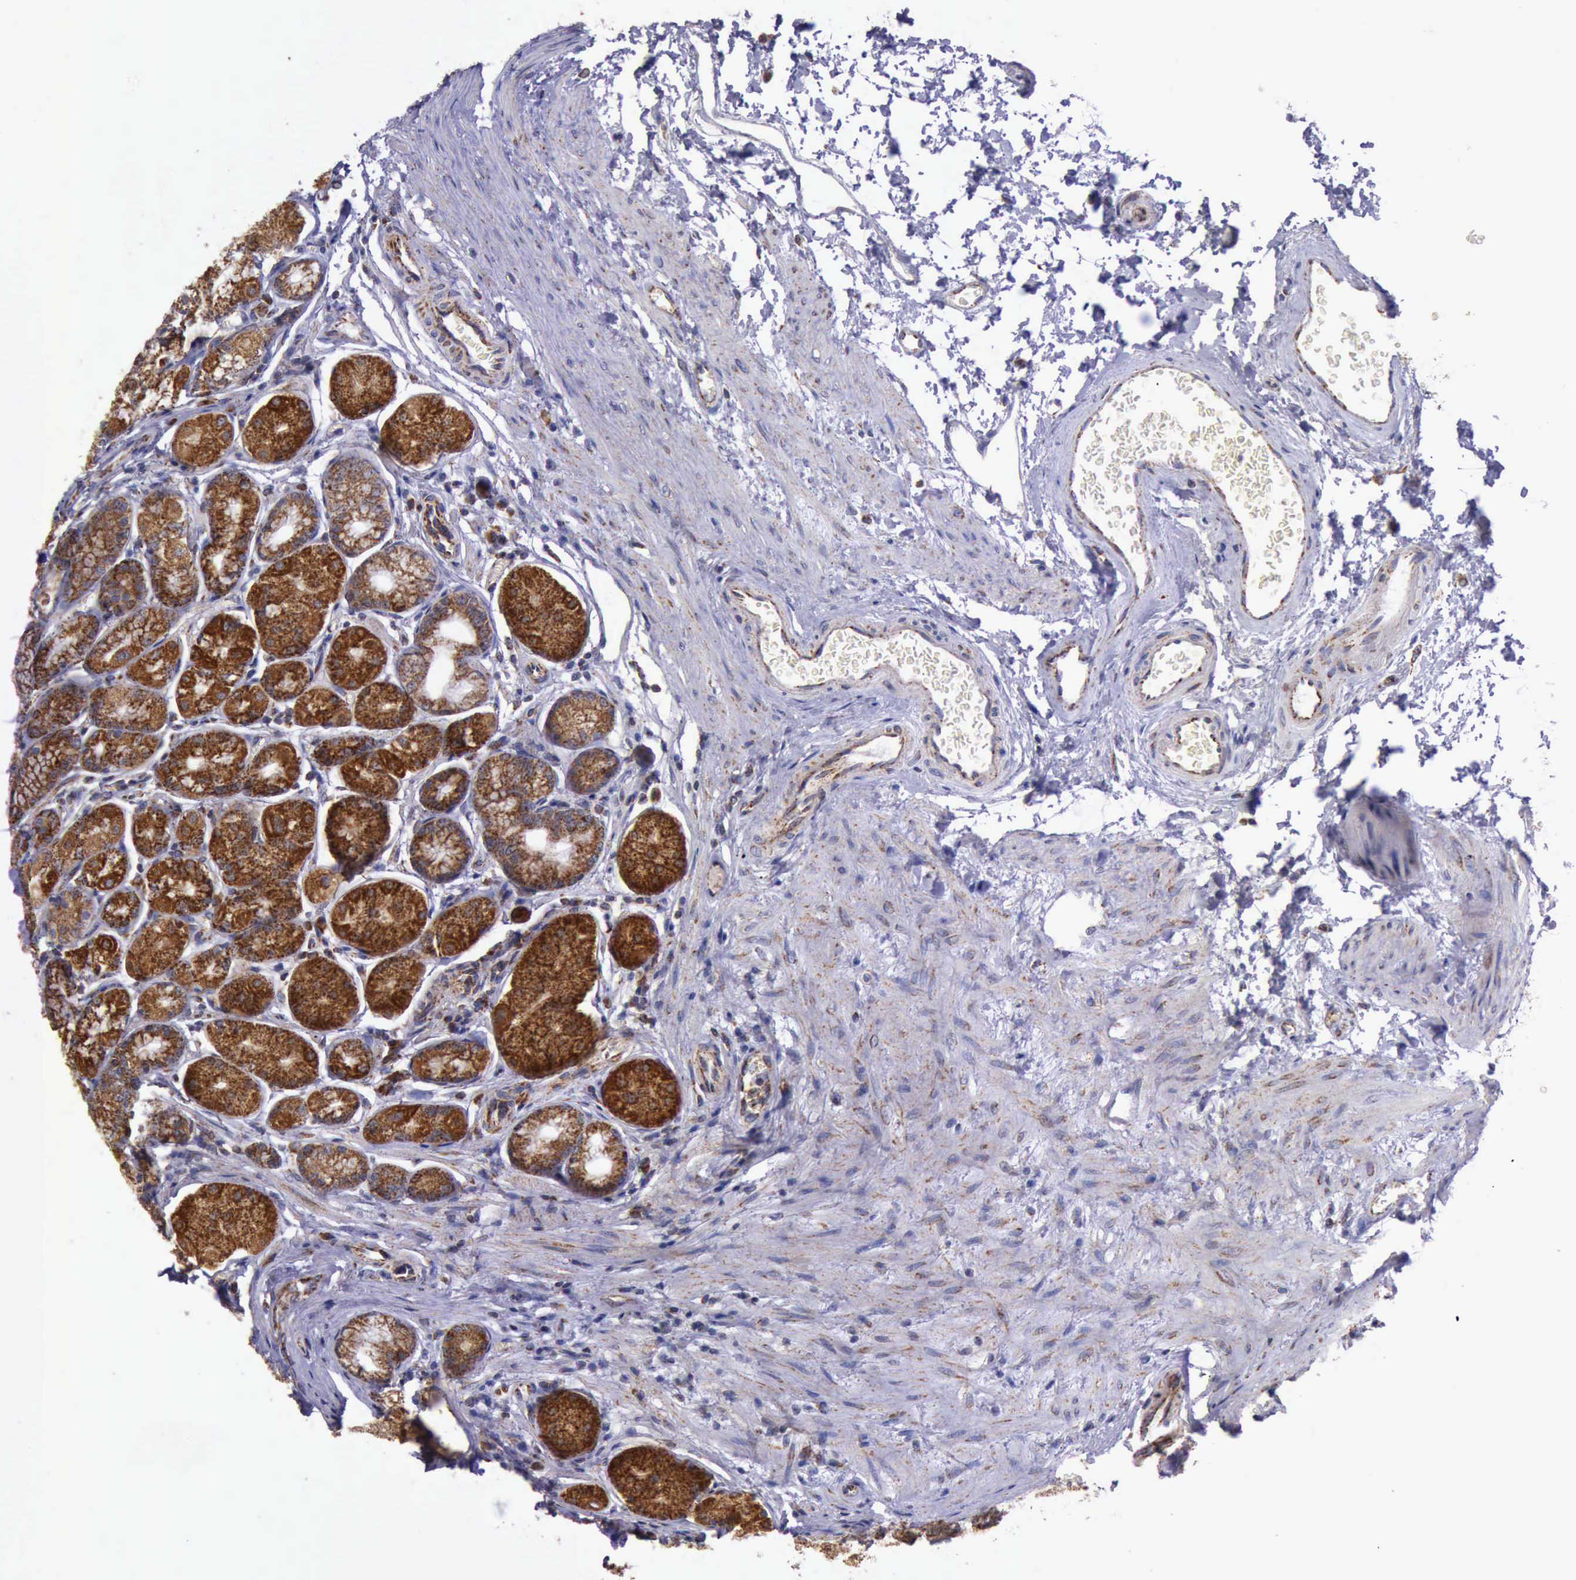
{"staining": {"intensity": "strong", "quantity": ">75%", "location": "cytoplasmic/membranous"}, "tissue": "stomach", "cell_type": "Glandular cells", "image_type": "normal", "snomed": [{"axis": "morphology", "description": "Normal tissue, NOS"}, {"axis": "topography", "description": "Stomach"}, {"axis": "topography", "description": "Stomach, lower"}], "caption": "Stomach stained for a protein reveals strong cytoplasmic/membranous positivity in glandular cells.", "gene": "TXN2", "patient": {"sex": "male", "age": 76}}